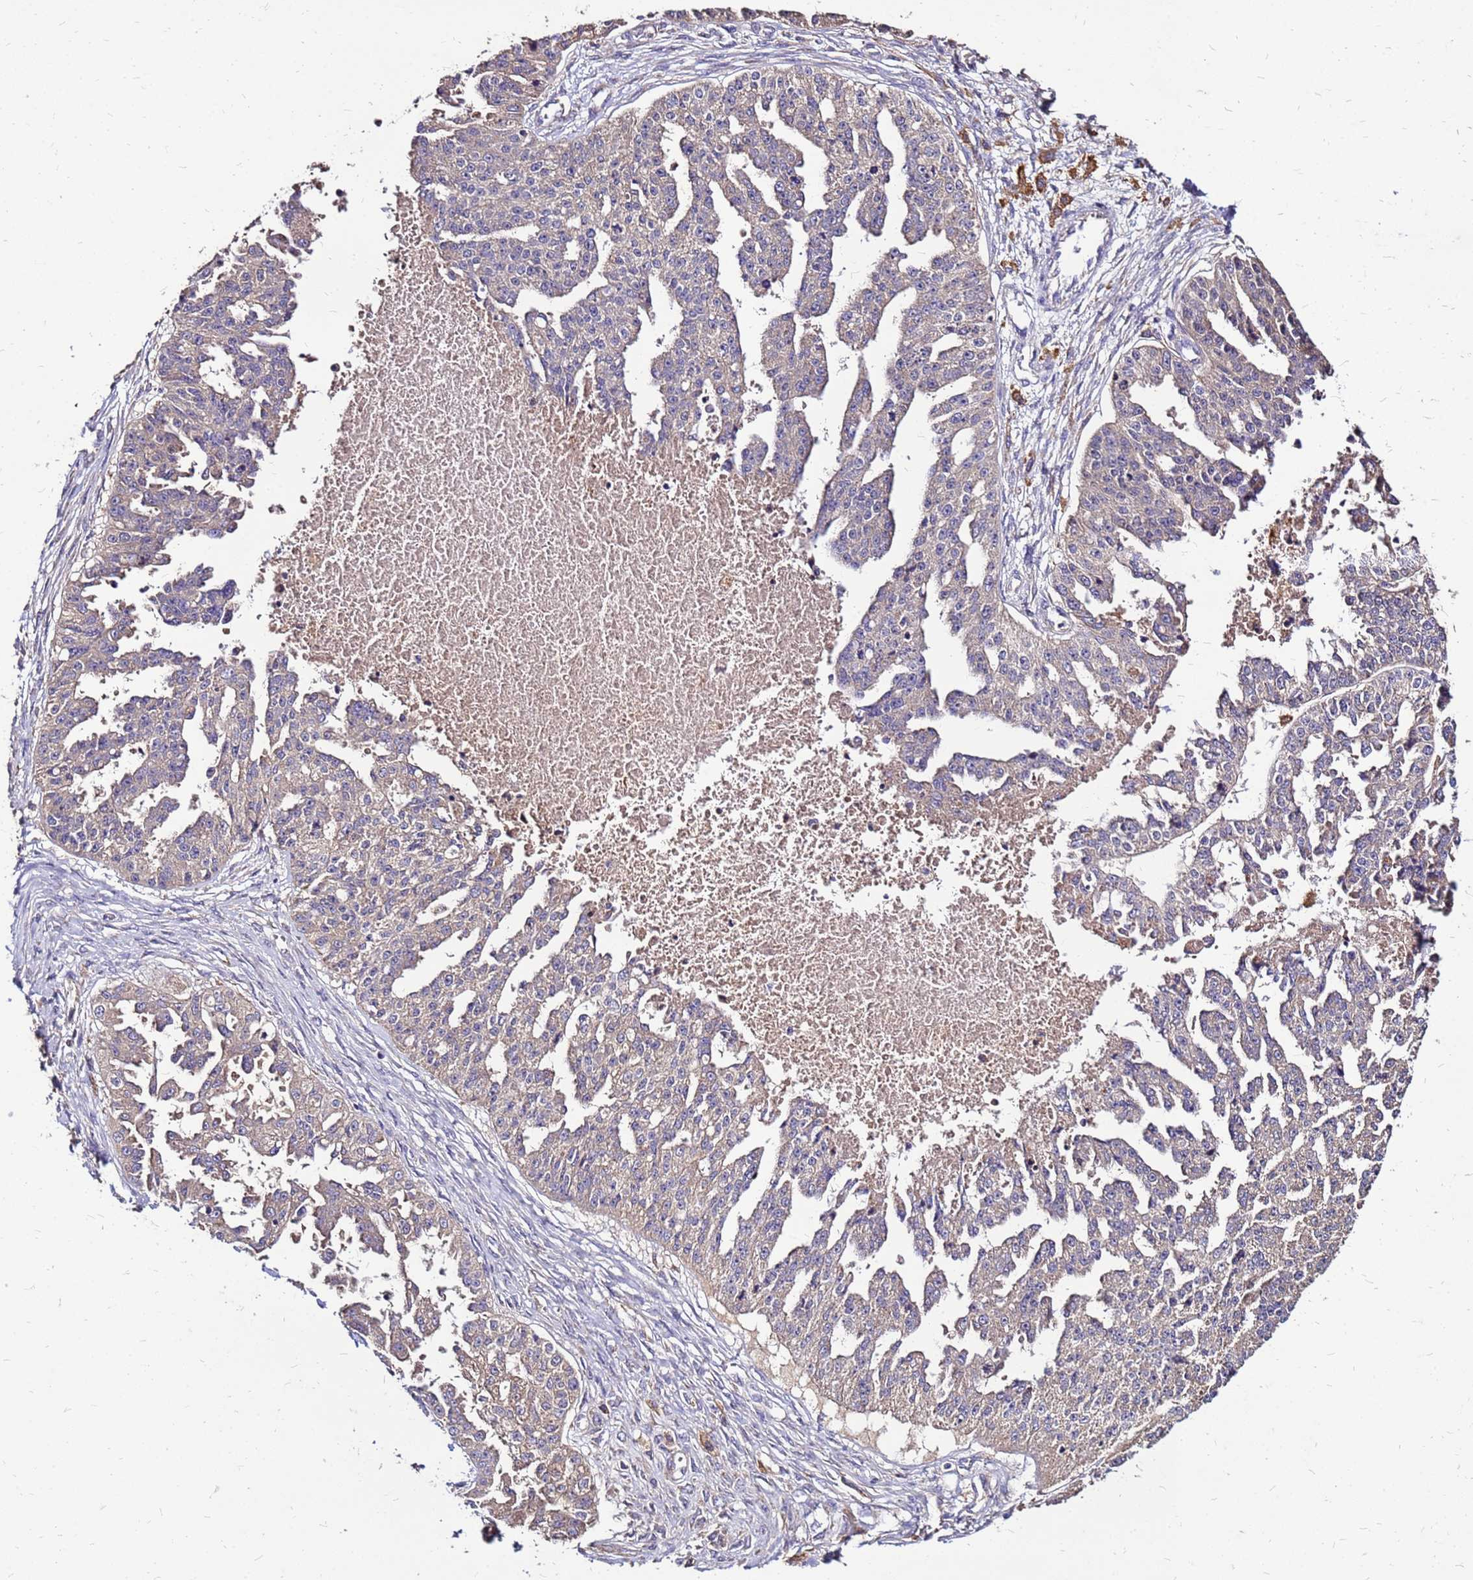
{"staining": {"intensity": "weak", "quantity": "25%-75%", "location": "cytoplasmic/membranous"}, "tissue": "ovarian cancer", "cell_type": "Tumor cells", "image_type": "cancer", "snomed": [{"axis": "morphology", "description": "Cystadenocarcinoma, serous, NOS"}, {"axis": "topography", "description": "Ovary"}], "caption": "An immunohistochemistry (IHC) photomicrograph of tumor tissue is shown. Protein staining in brown highlights weak cytoplasmic/membranous positivity in ovarian serous cystadenocarcinoma within tumor cells. The staining was performed using DAB to visualize the protein expression in brown, while the nuclei were stained in blue with hematoxylin (Magnification: 20x).", "gene": "ARHGEF5", "patient": {"sex": "female", "age": 58}}